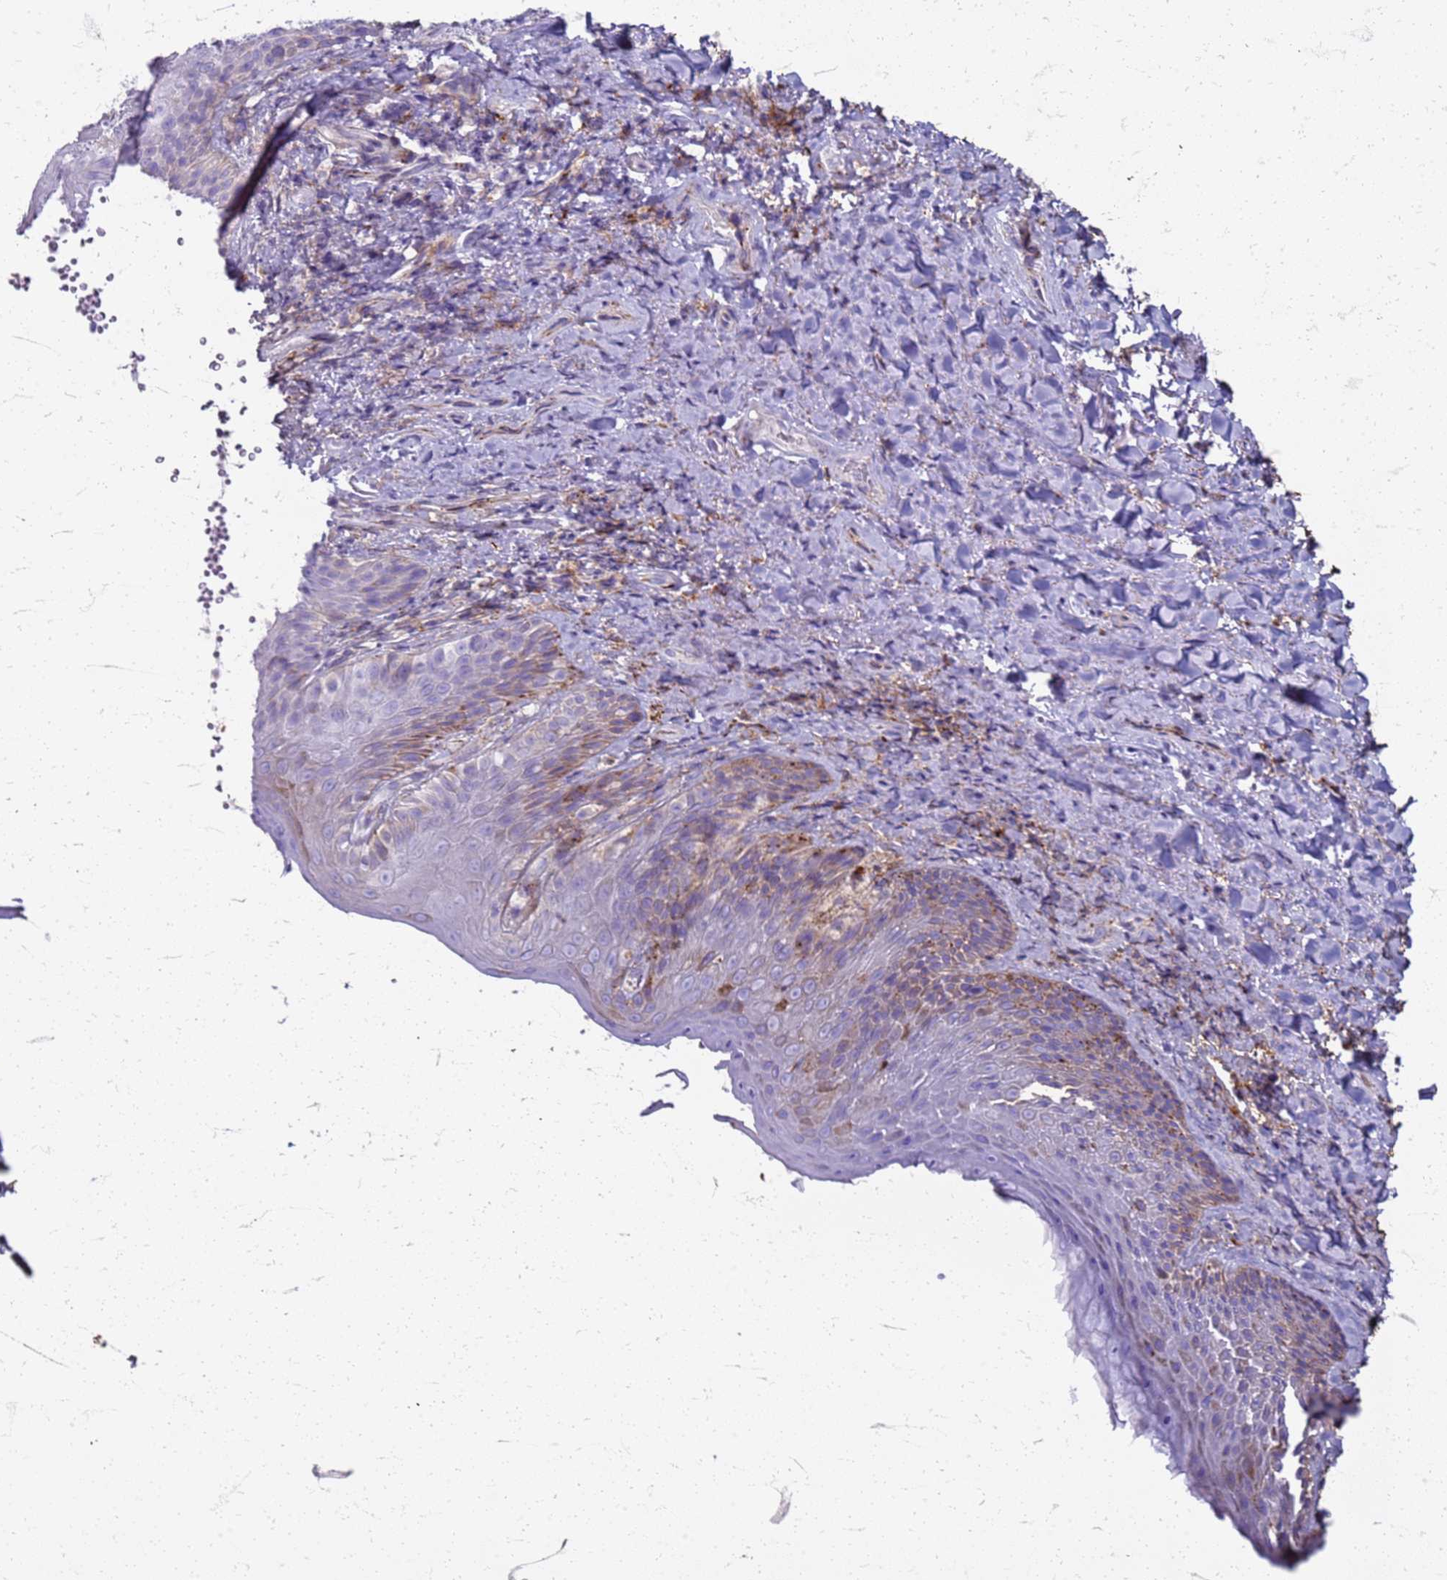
{"staining": {"intensity": "moderate", "quantity": "<25%", "location": "cytoplasmic/membranous,nuclear"}, "tissue": "skin", "cell_type": "Epidermal cells", "image_type": "normal", "snomed": [{"axis": "morphology", "description": "Normal tissue, NOS"}, {"axis": "topography", "description": "Anal"}], "caption": "Moderate cytoplasmic/membranous,nuclear positivity for a protein is present in approximately <25% of epidermal cells of benign skin using IHC.", "gene": "PDK3", "patient": {"sex": "female", "age": 89}}